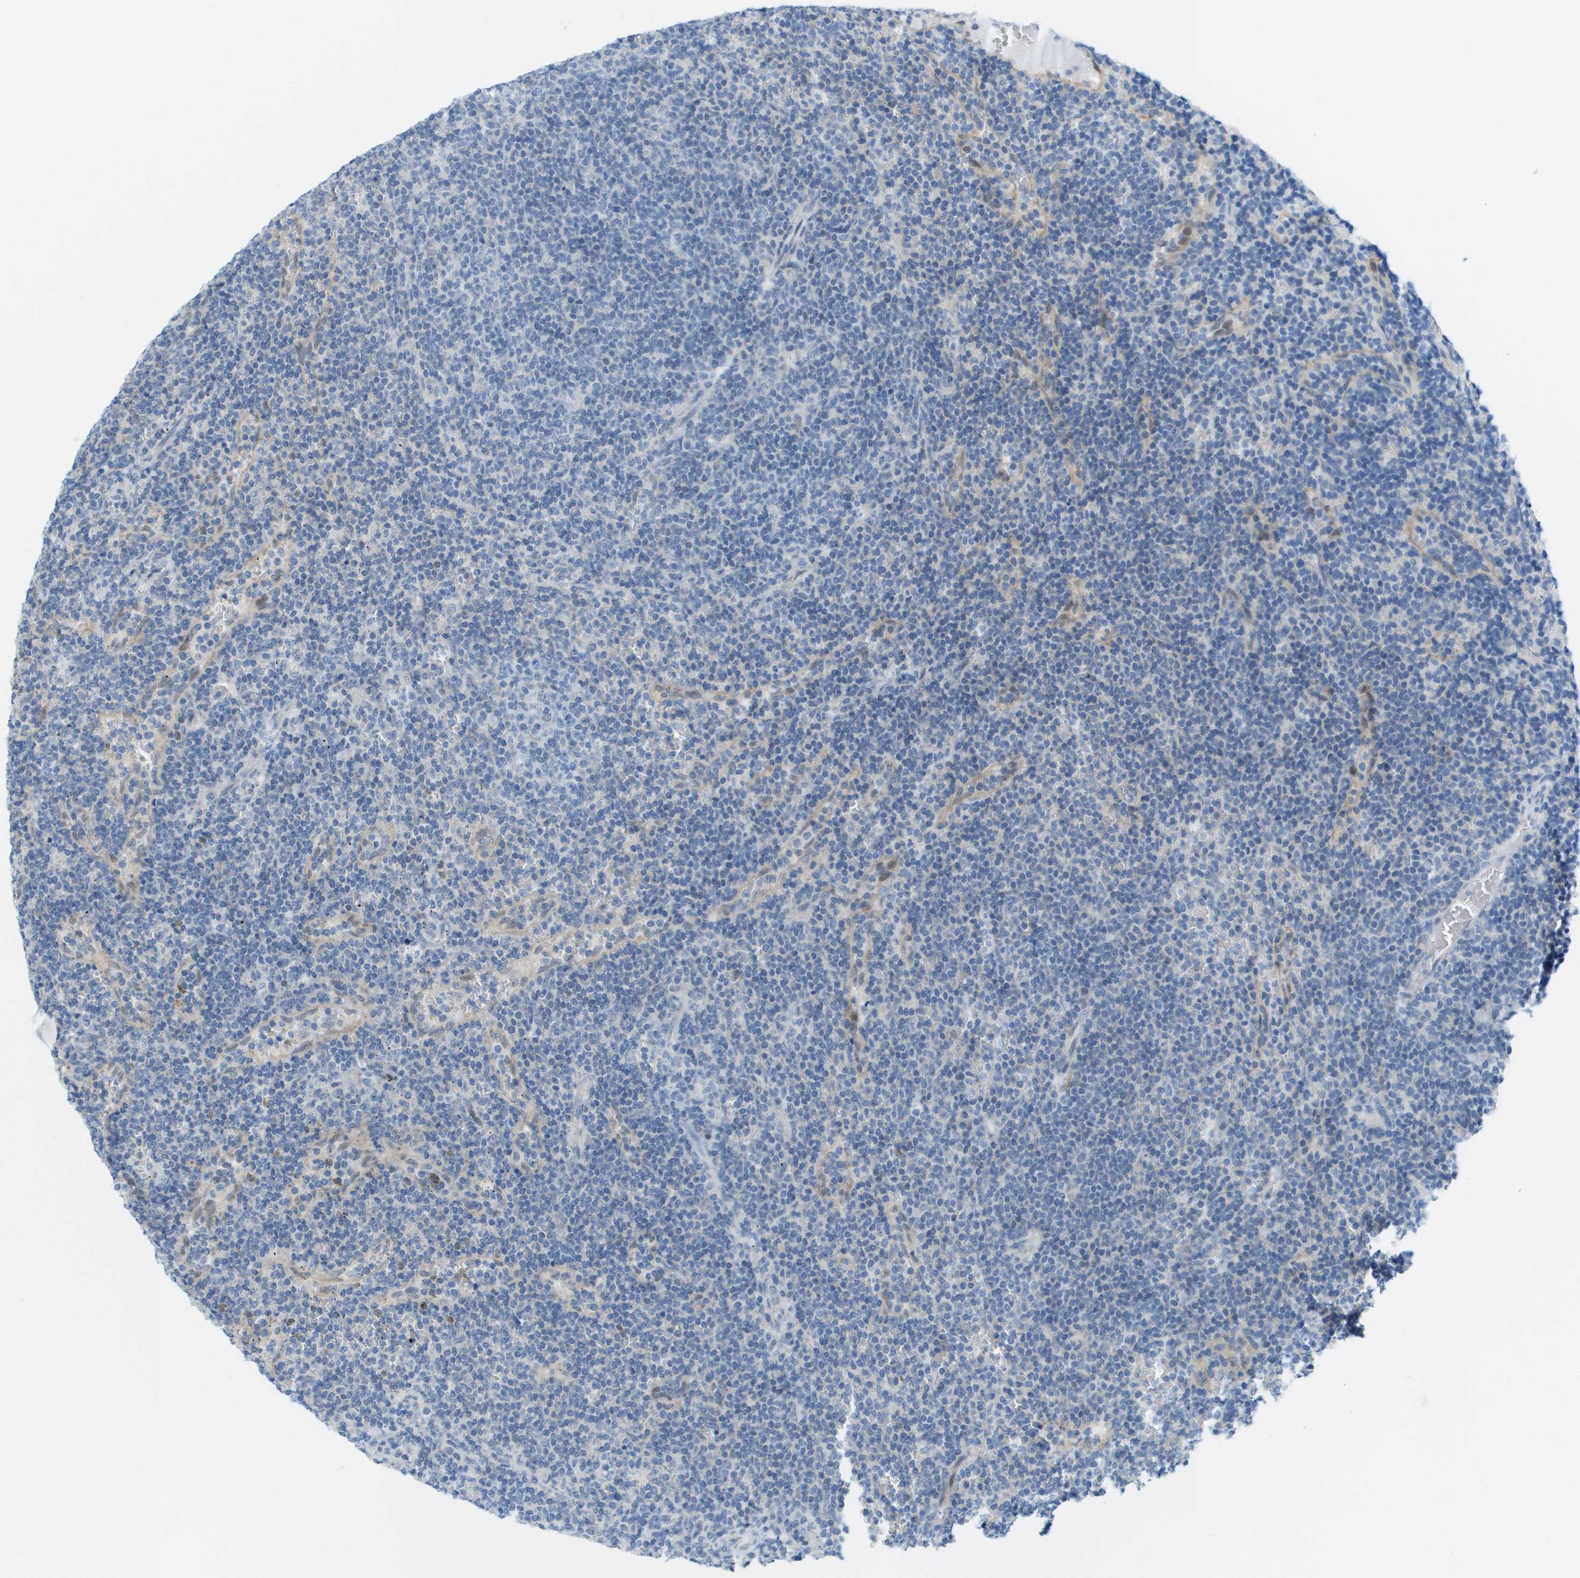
{"staining": {"intensity": "negative", "quantity": "none", "location": "none"}, "tissue": "lymphoma", "cell_type": "Tumor cells", "image_type": "cancer", "snomed": [{"axis": "morphology", "description": "Malignant lymphoma, non-Hodgkin's type, Low grade"}, {"axis": "topography", "description": "Spleen"}], "caption": "A photomicrograph of low-grade malignant lymphoma, non-Hodgkin's type stained for a protein reveals no brown staining in tumor cells.", "gene": "CUL9", "patient": {"sex": "female", "age": 50}}